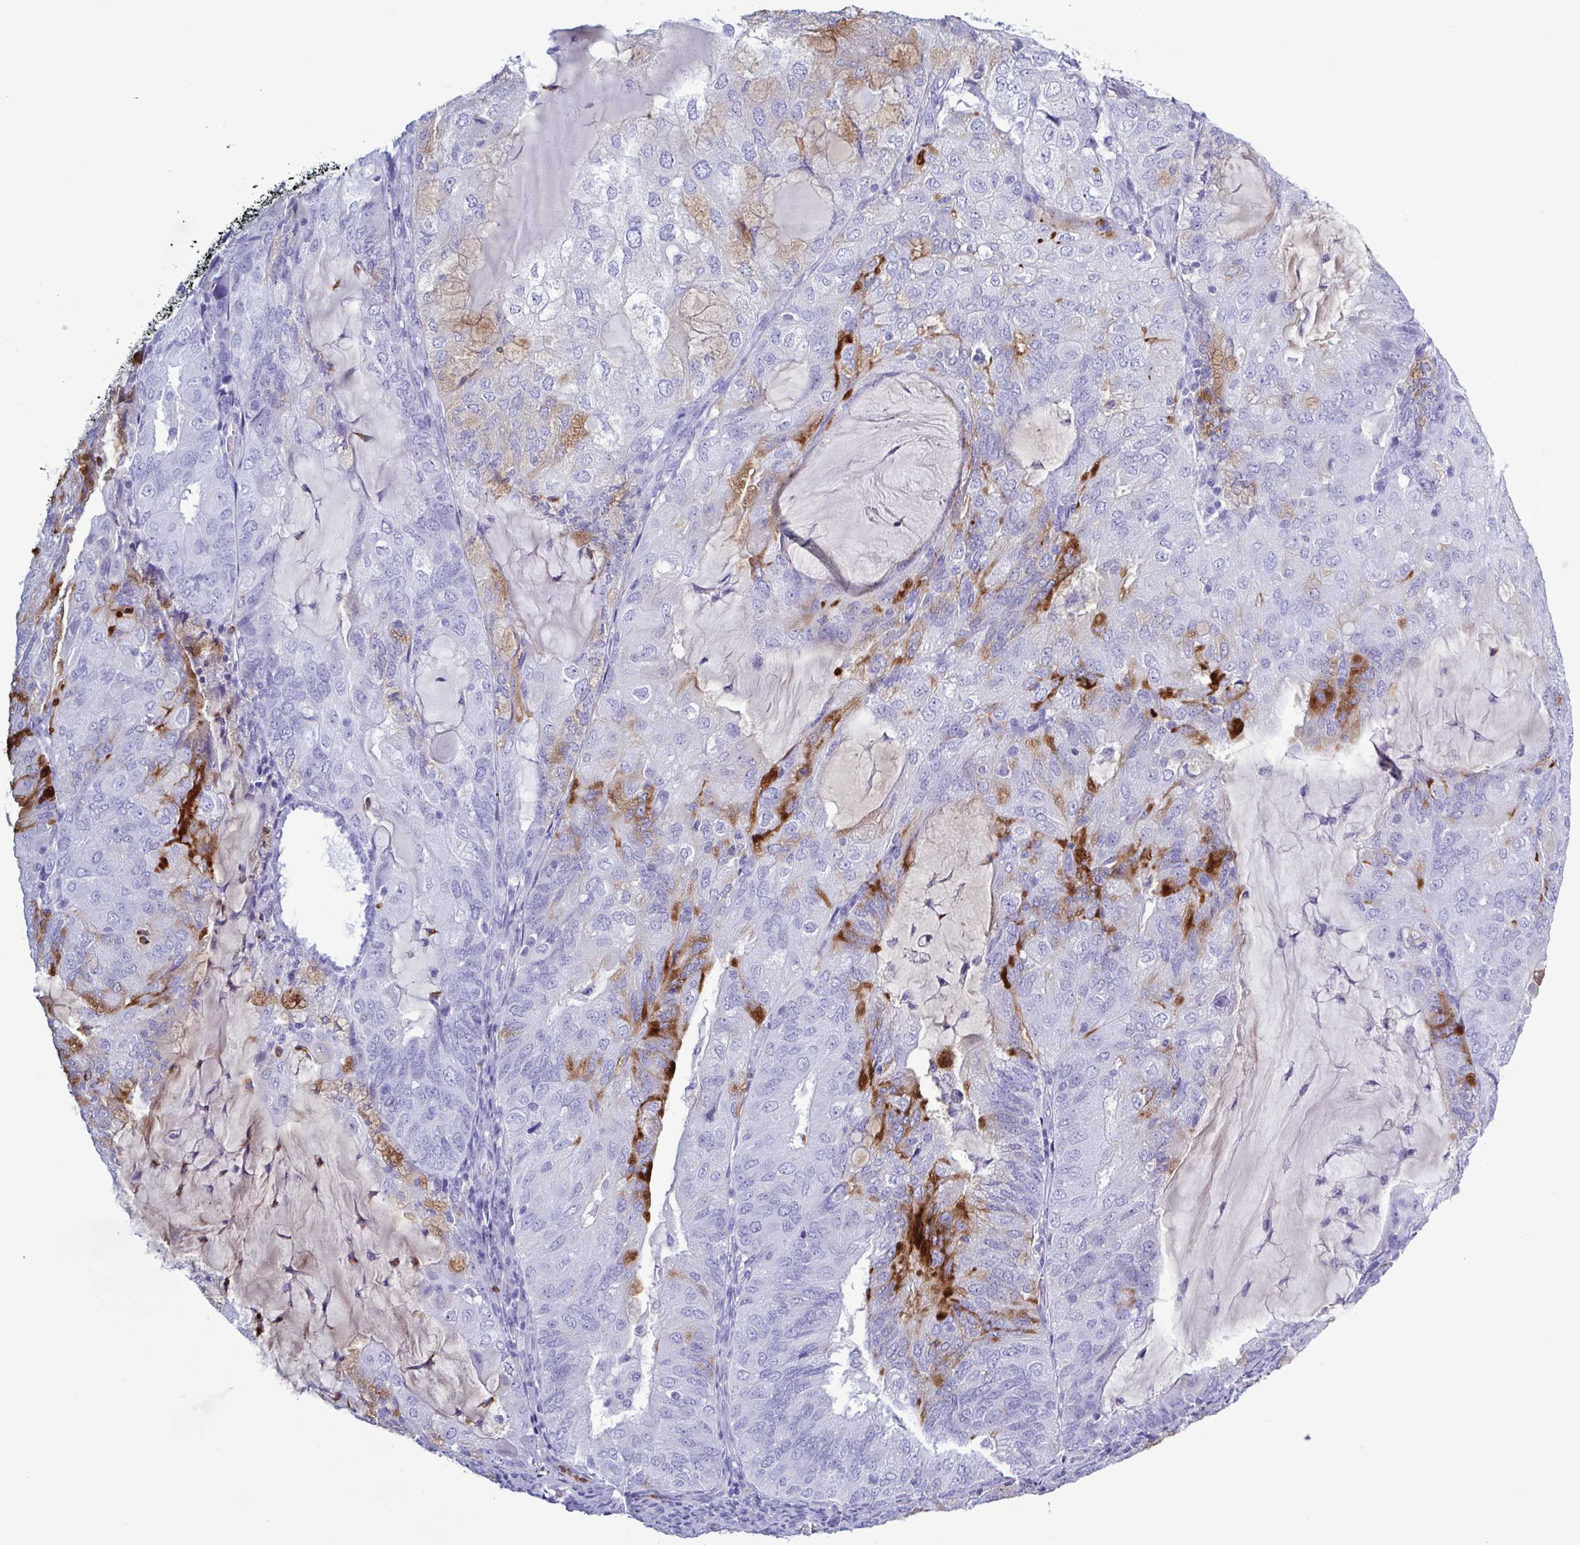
{"staining": {"intensity": "moderate", "quantity": "<25%", "location": "cytoplasmic/membranous,nuclear"}, "tissue": "endometrial cancer", "cell_type": "Tumor cells", "image_type": "cancer", "snomed": [{"axis": "morphology", "description": "Adenocarcinoma, NOS"}, {"axis": "topography", "description": "Endometrium"}], "caption": "Moderate cytoplasmic/membranous and nuclear protein positivity is appreciated in about <25% of tumor cells in adenocarcinoma (endometrial). The staining is performed using DAB brown chromogen to label protein expression. The nuclei are counter-stained blue using hematoxylin.", "gene": "LTF", "patient": {"sex": "female", "age": 81}}